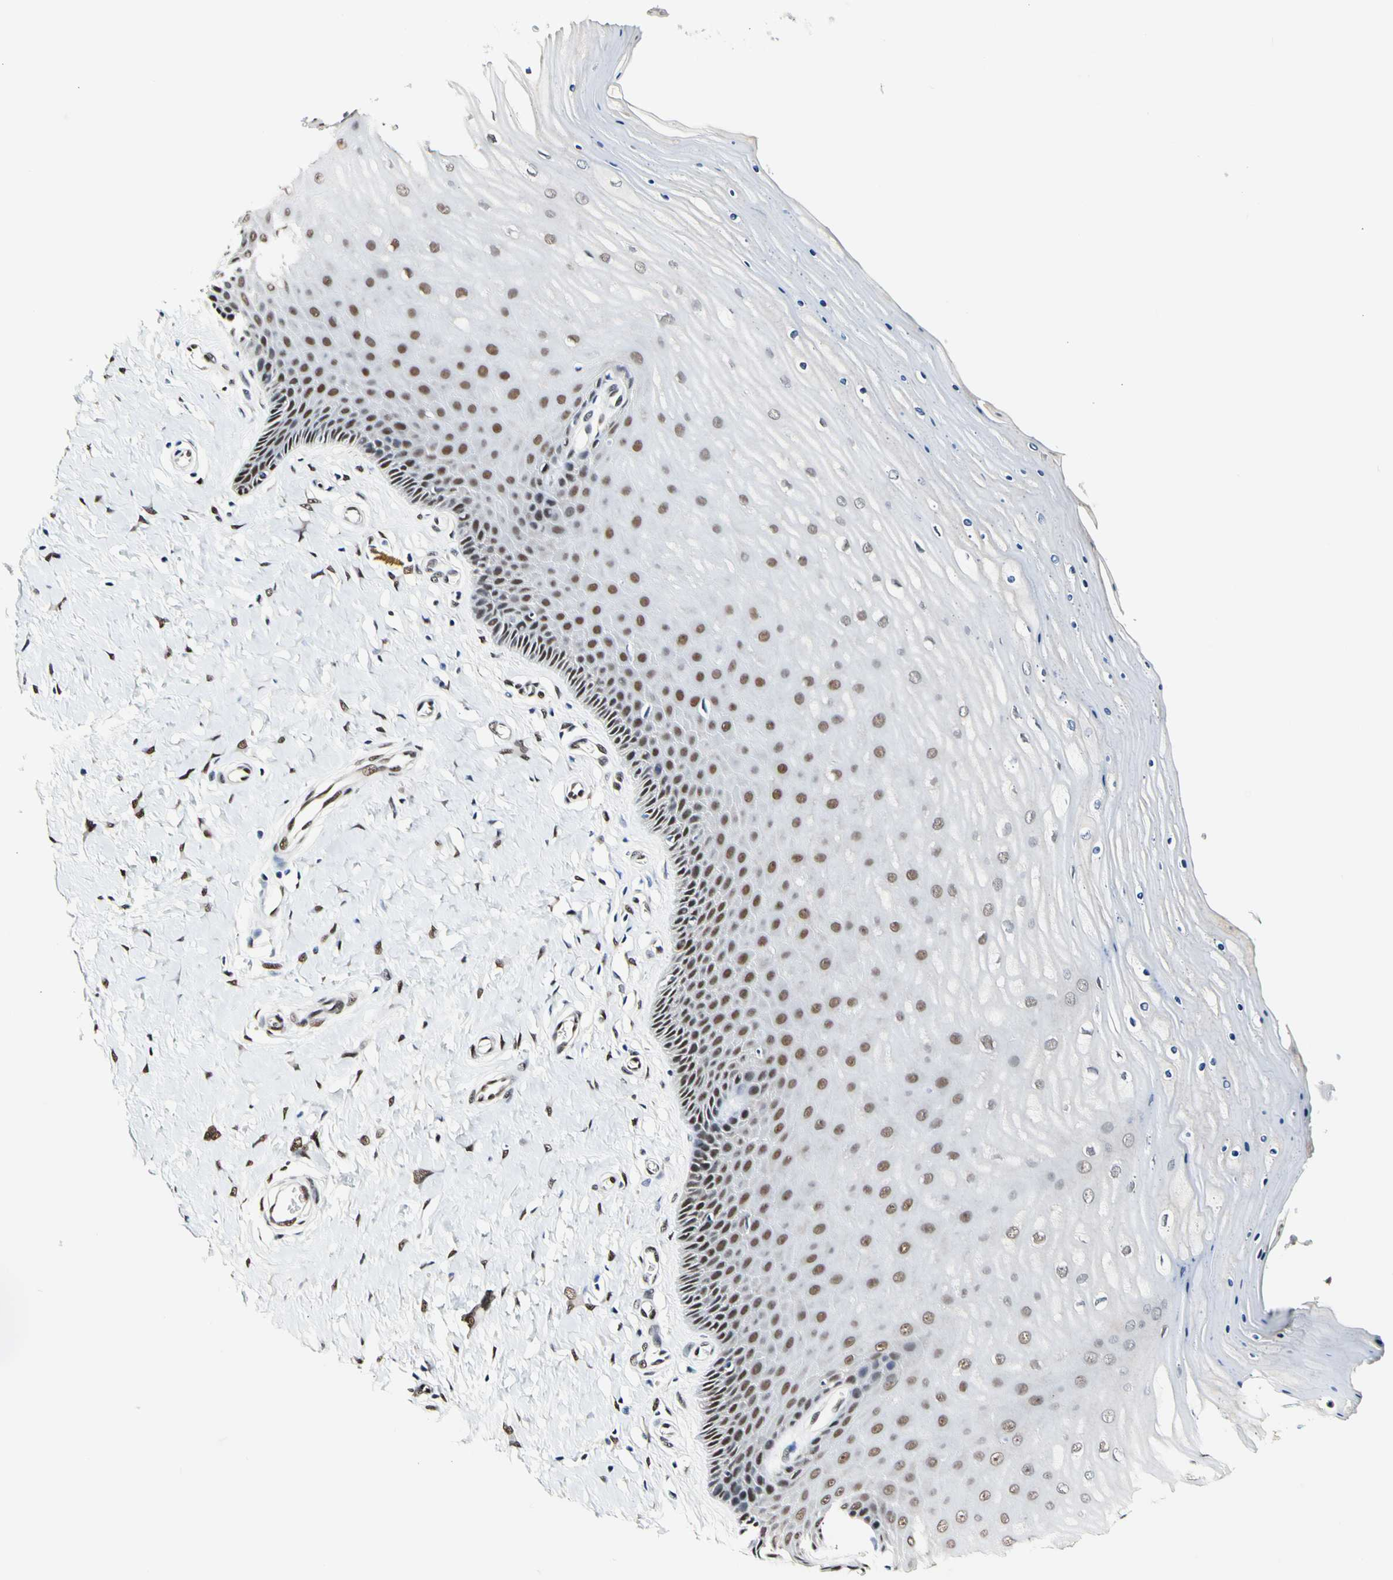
{"staining": {"intensity": "moderate", "quantity": ">75%", "location": "nuclear"}, "tissue": "cervix", "cell_type": "Glandular cells", "image_type": "normal", "snomed": [{"axis": "morphology", "description": "Normal tissue, NOS"}, {"axis": "topography", "description": "Cervix"}], "caption": "Protein staining of benign cervix displays moderate nuclear staining in about >75% of glandular cells. The protein is stained brown, and the nuclei are stained in blue (DAB (3,3'-diaminobenzidine) IHC with brightfield microscopy, high magnification).", "gene": "NFIA", "patient": {"sex": "female", "age": 55}}